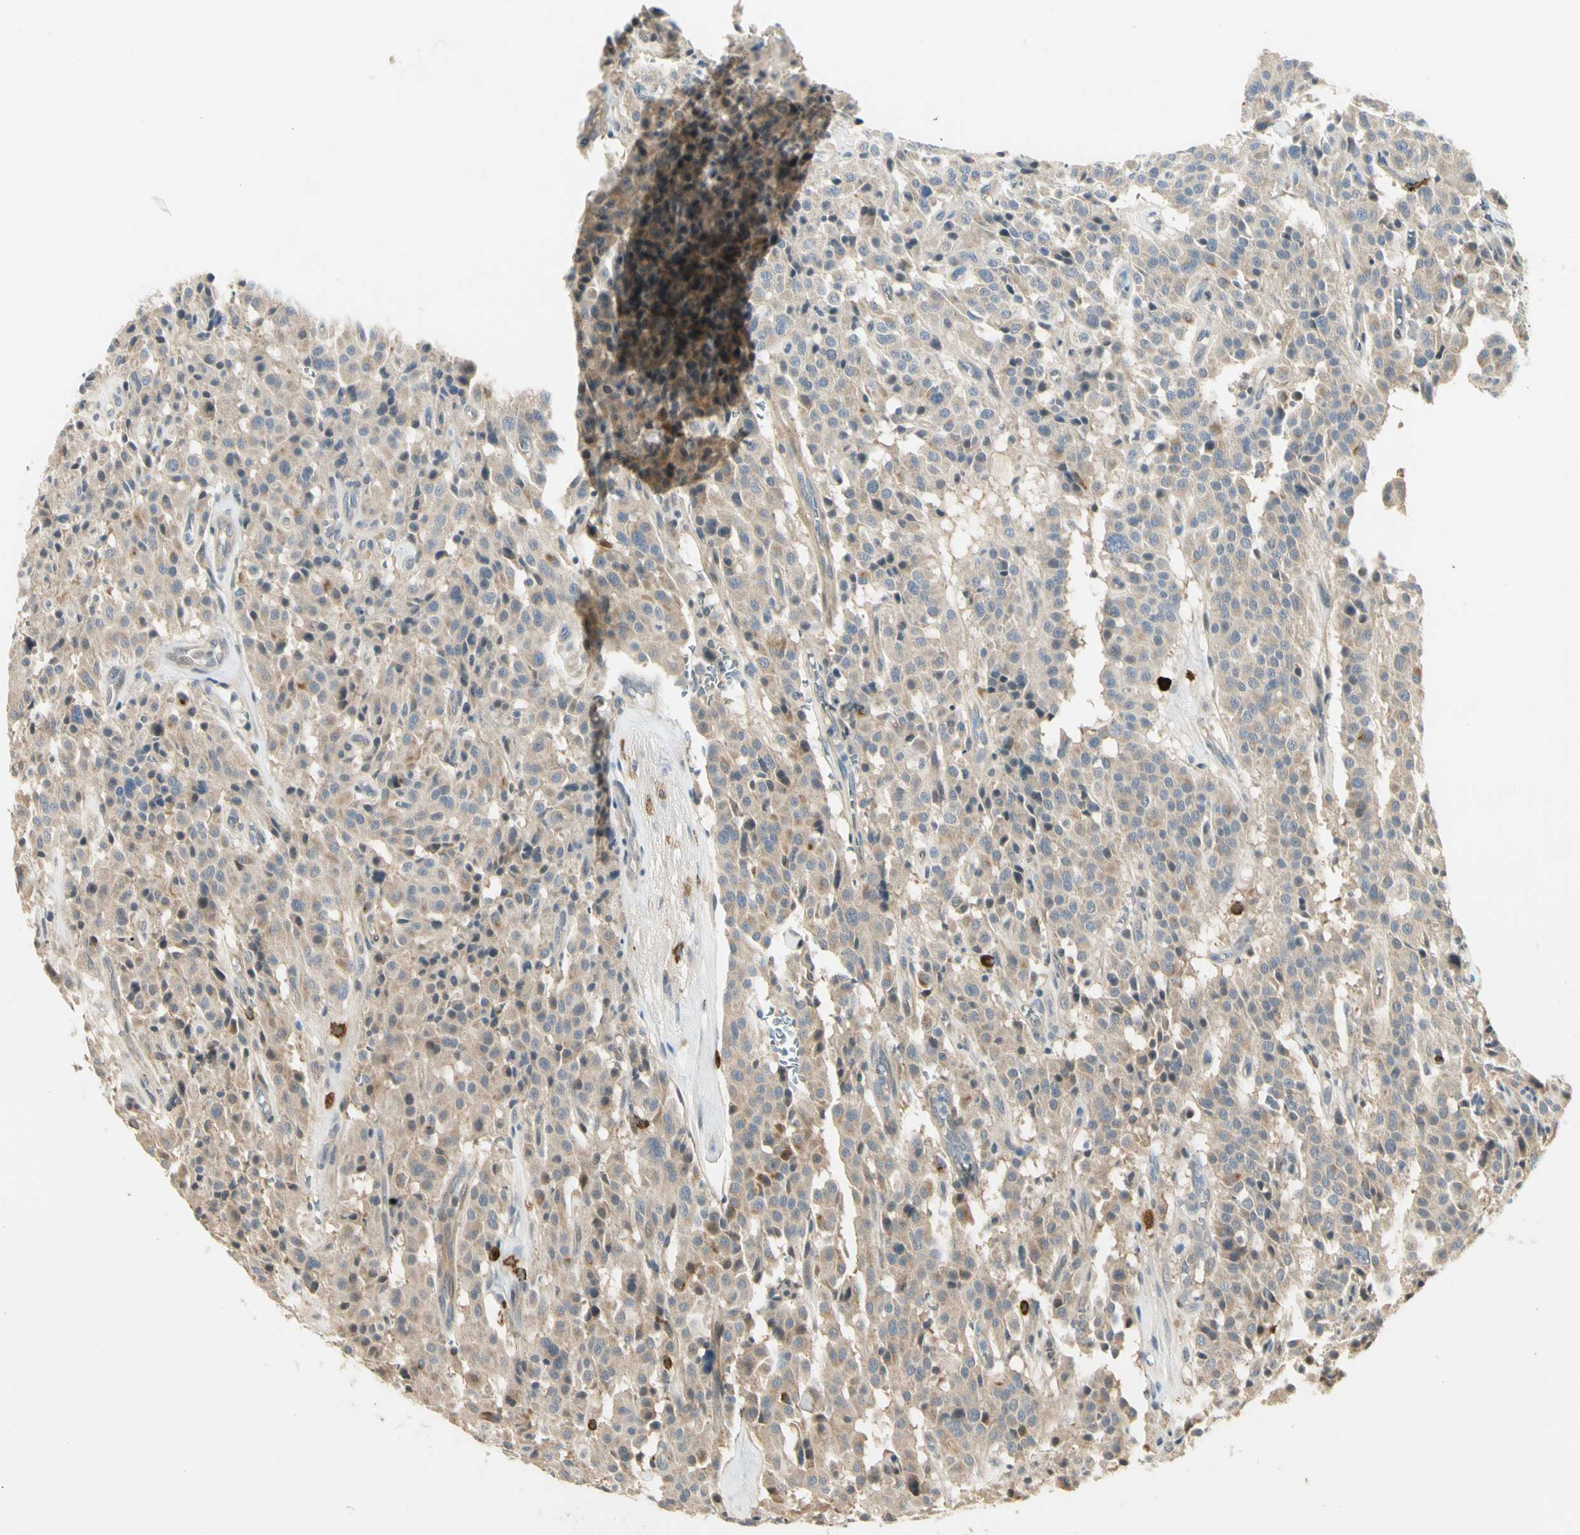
{"staining": {"intensity": "weak", "quantity": ">75%", "location": "cytoplasmic/membranous"}, "tissue": "carcinoid", "cell_type": "Tumor cells", "image_type": "cancer", "snomed": [{"axis": "morphology", "description": "Carcinoid, malignant, NOS"}, {"axis": "topography", "description": "Lung"}], "caption": "Human carcinoid stained with a protein marker exhibits weak staining in tumor cells.", "gene": "ATG4C", "patient": {"sex": "male", "age": 30}}